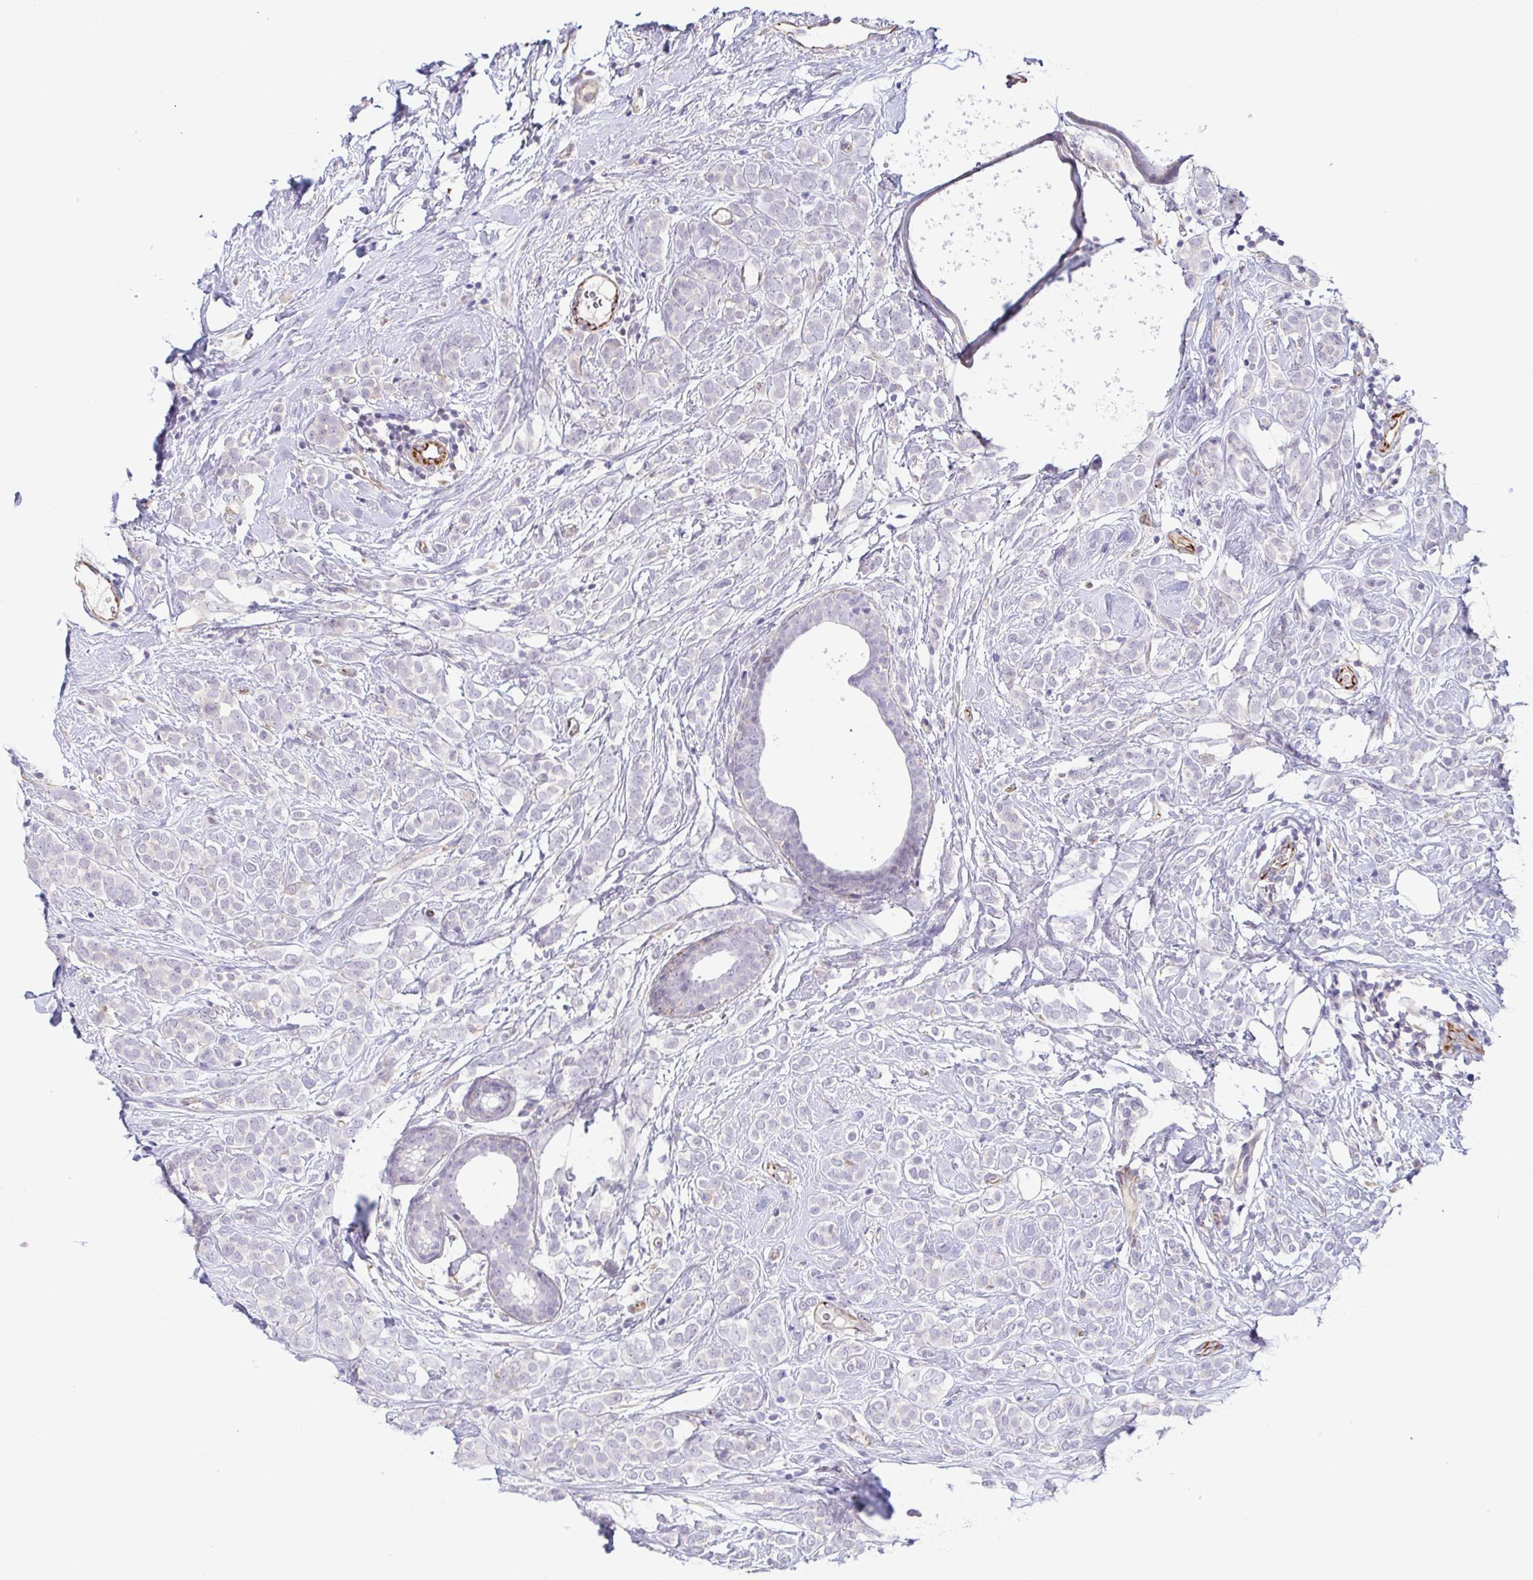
{"staining": {"intensity": "negative", "quantity": "none", "location": "none"}, "tissue": "breast cancer", "cell_type": "Tumor cells", "image_type": "cancer", "snomed": [{"axis": "morphology", "description": "Lobular carcinoma"}, {"axis": "topography", "description": "Breast"}], "caption": "Human breast cancer (lobular carcinoma) stained for a protein using immunohistochemistry (IHC) demonstrates no positivity in tumor cells.", "gene": "COL17A1", "patient": {"sex": "female", "age": 49}}